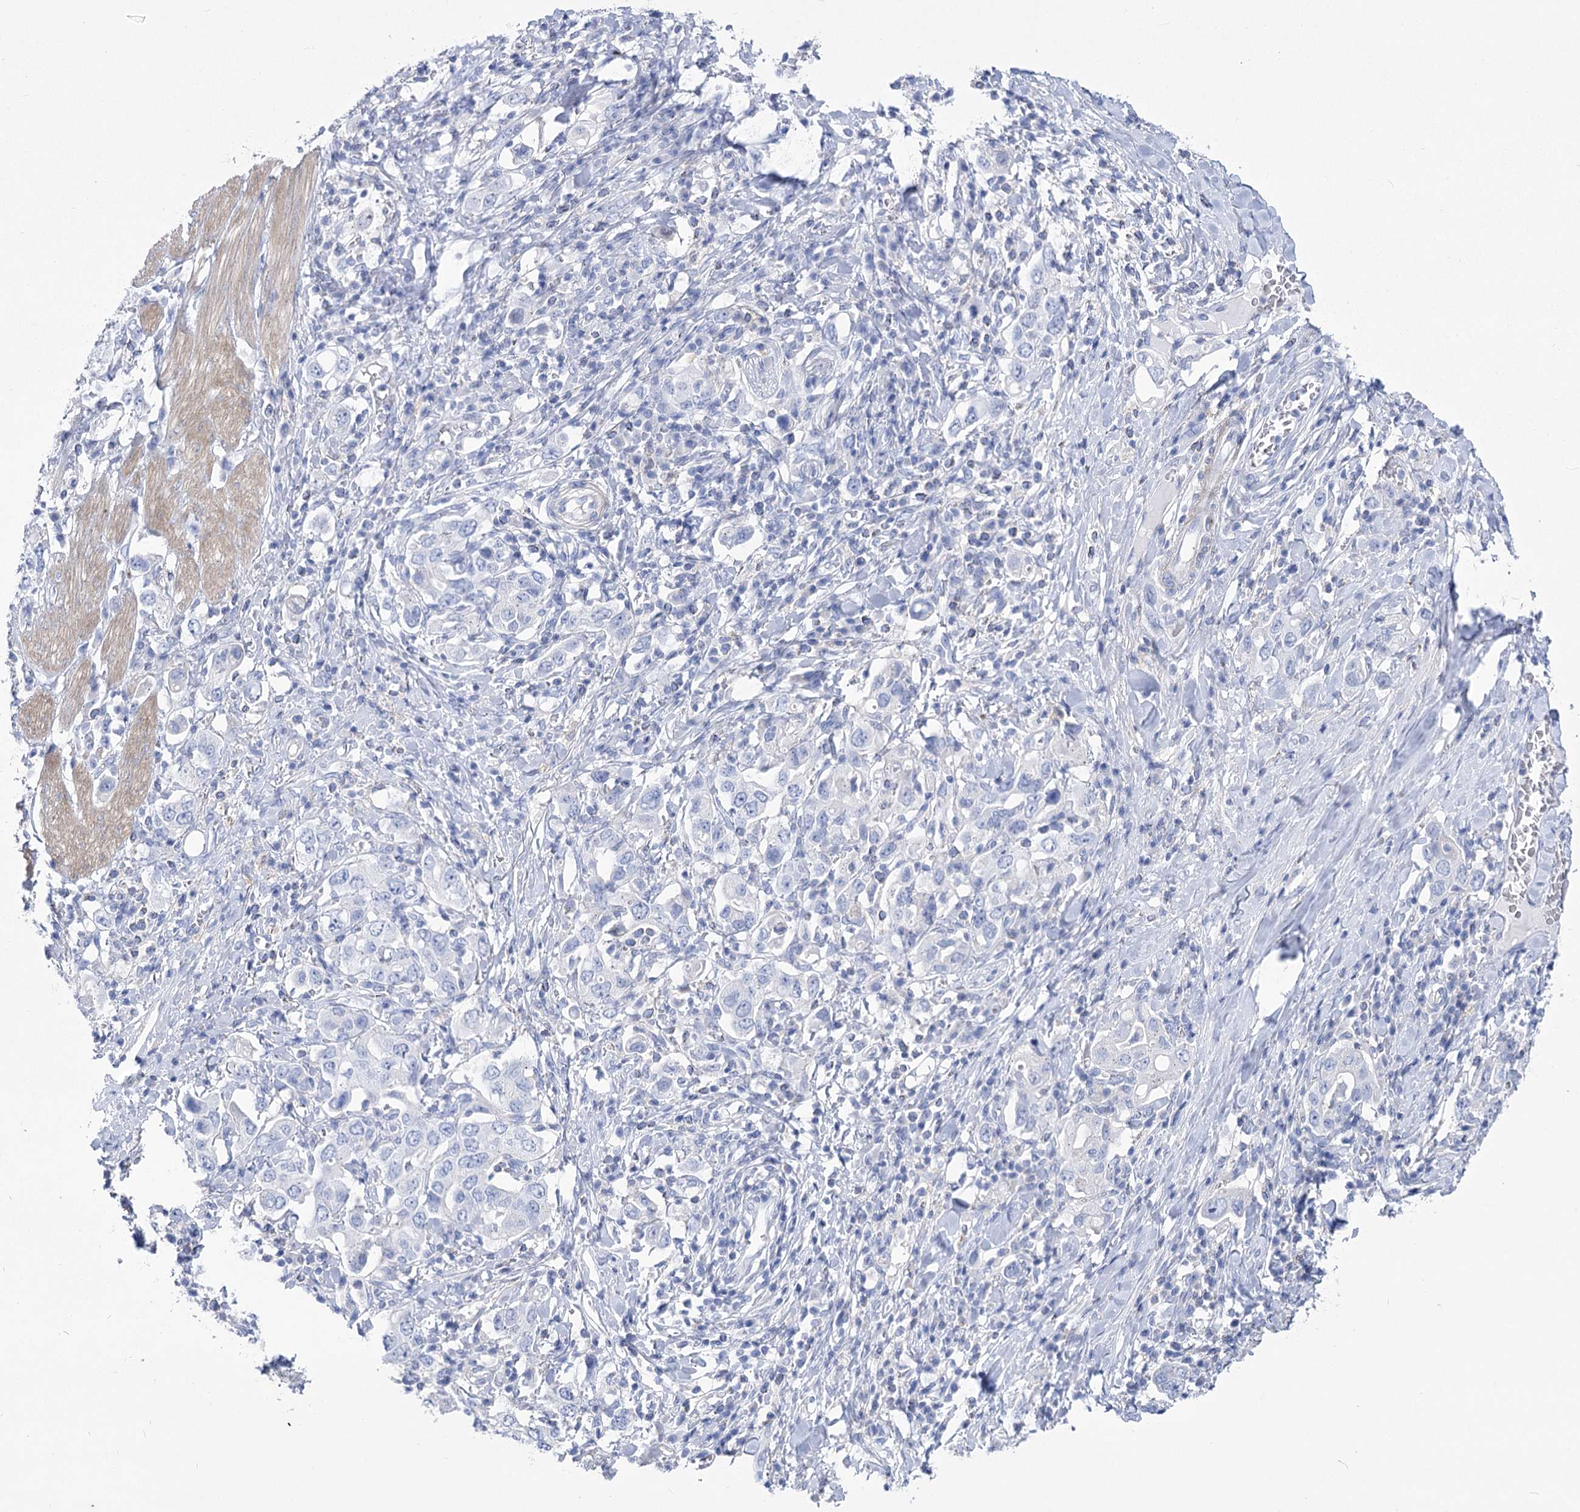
{"staining": {"intensity": "negative", "quantity": "none", "location": "none"}, "tissue": "stomach cancer", "cell_type": "Tumor cells", "image_type": "cancer", "snomed": [{"axis": "morphology", "description": "Adenocarcinoma, NOS"}, {"axis": "topography", "description": "Stomach, upper"}], "caption": "This is an immunohistochemistry (IHC) image of stomach adenocarcinoma. There is no expression in tumor cells.", "gene": "PCDHA1", "patient": {"sex": "male", "age": 62}}